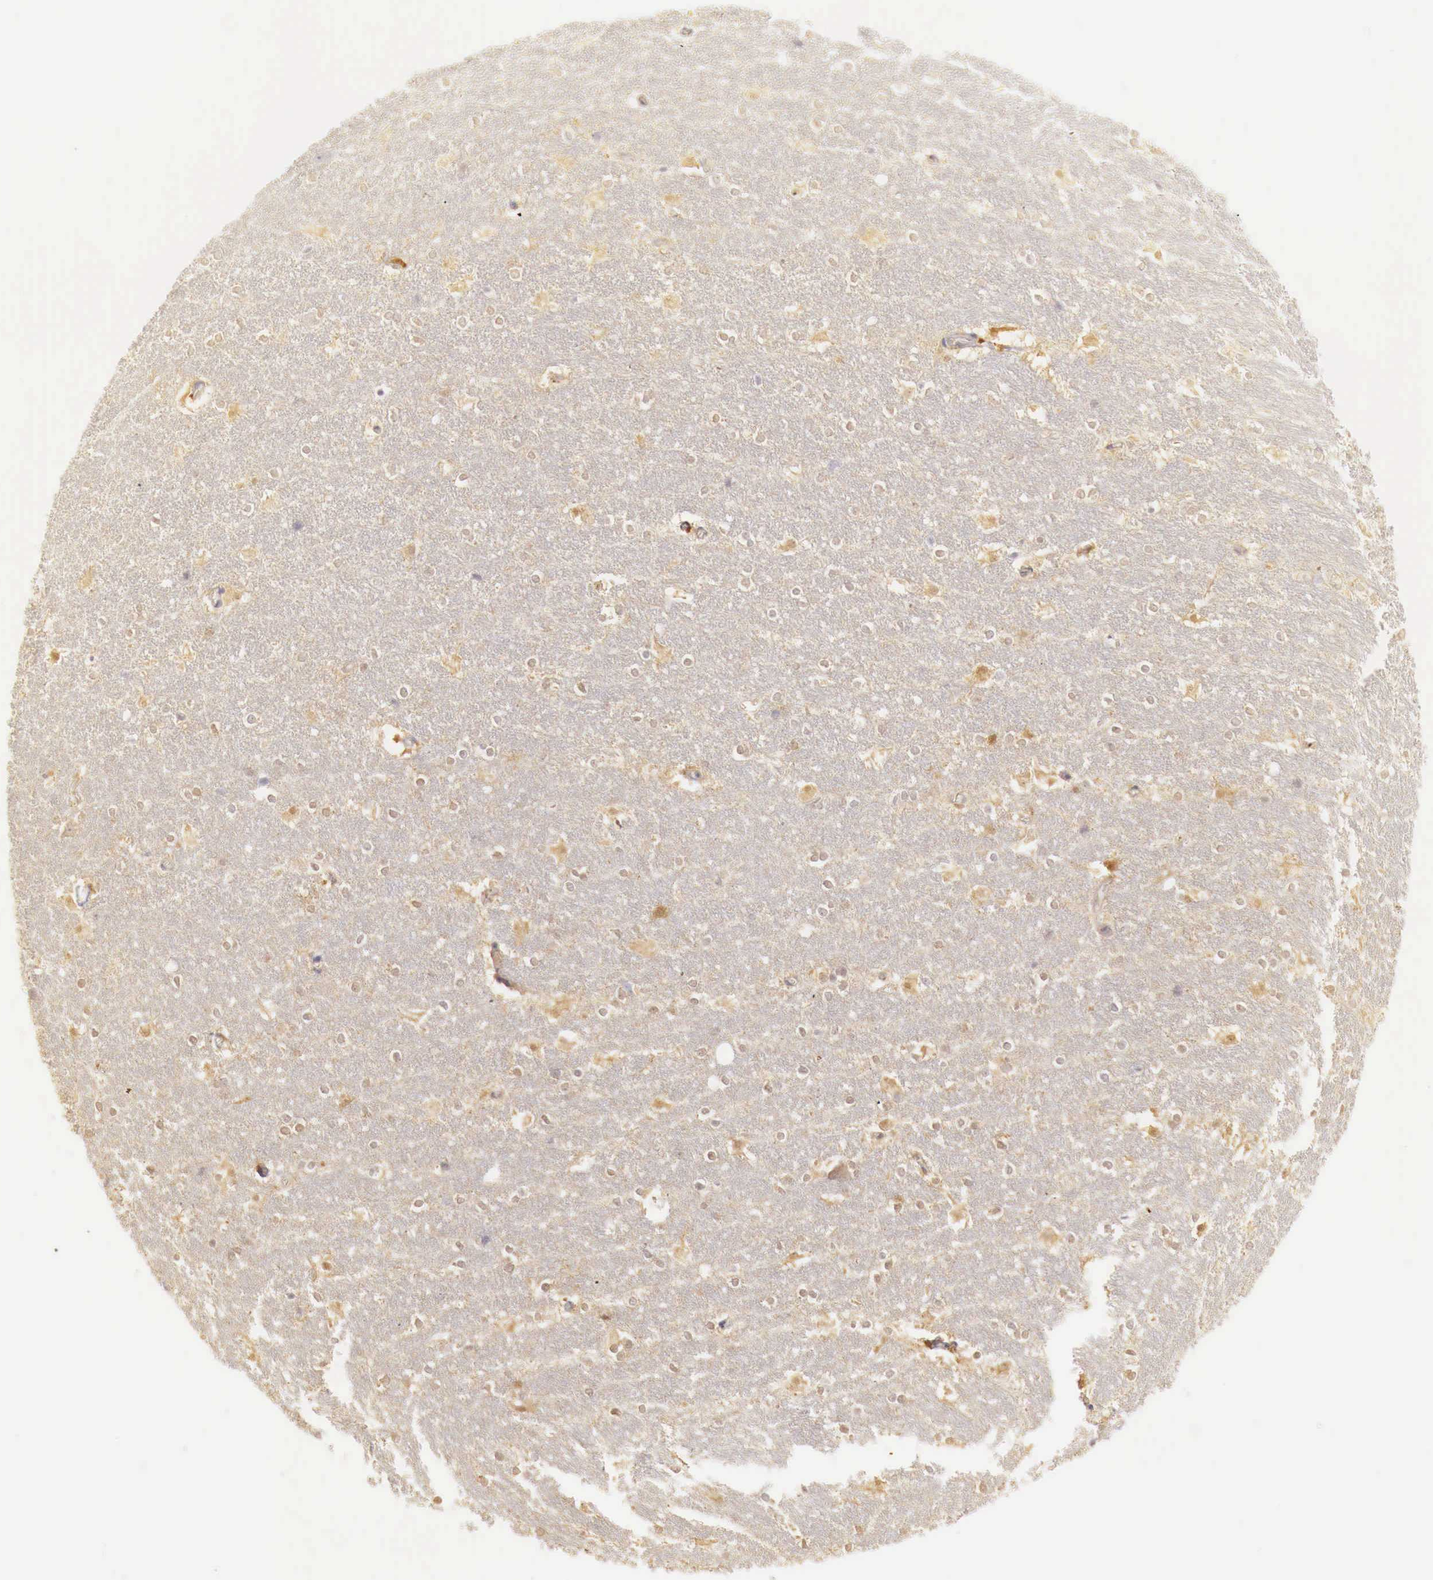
{"staining": {"intensity": "weak", "quantity": "<25%", "location": "cytoplasmic/membranous,nuclear"}, "tissue": "hippocampus", "cell_type": "Glial cells", "image_type": "normal", "snomed": [{"axis": "morphology", "description": "Normal tissue, NOS"}, {"axis": "topography", "description": "Hippocampus"}], "caption": "Normal hippocampus was stained to show a protein in brown. There is no significant staining in glial cells.", "gene": "RENBP", "patient": {"sex": "female", "age": 19}}